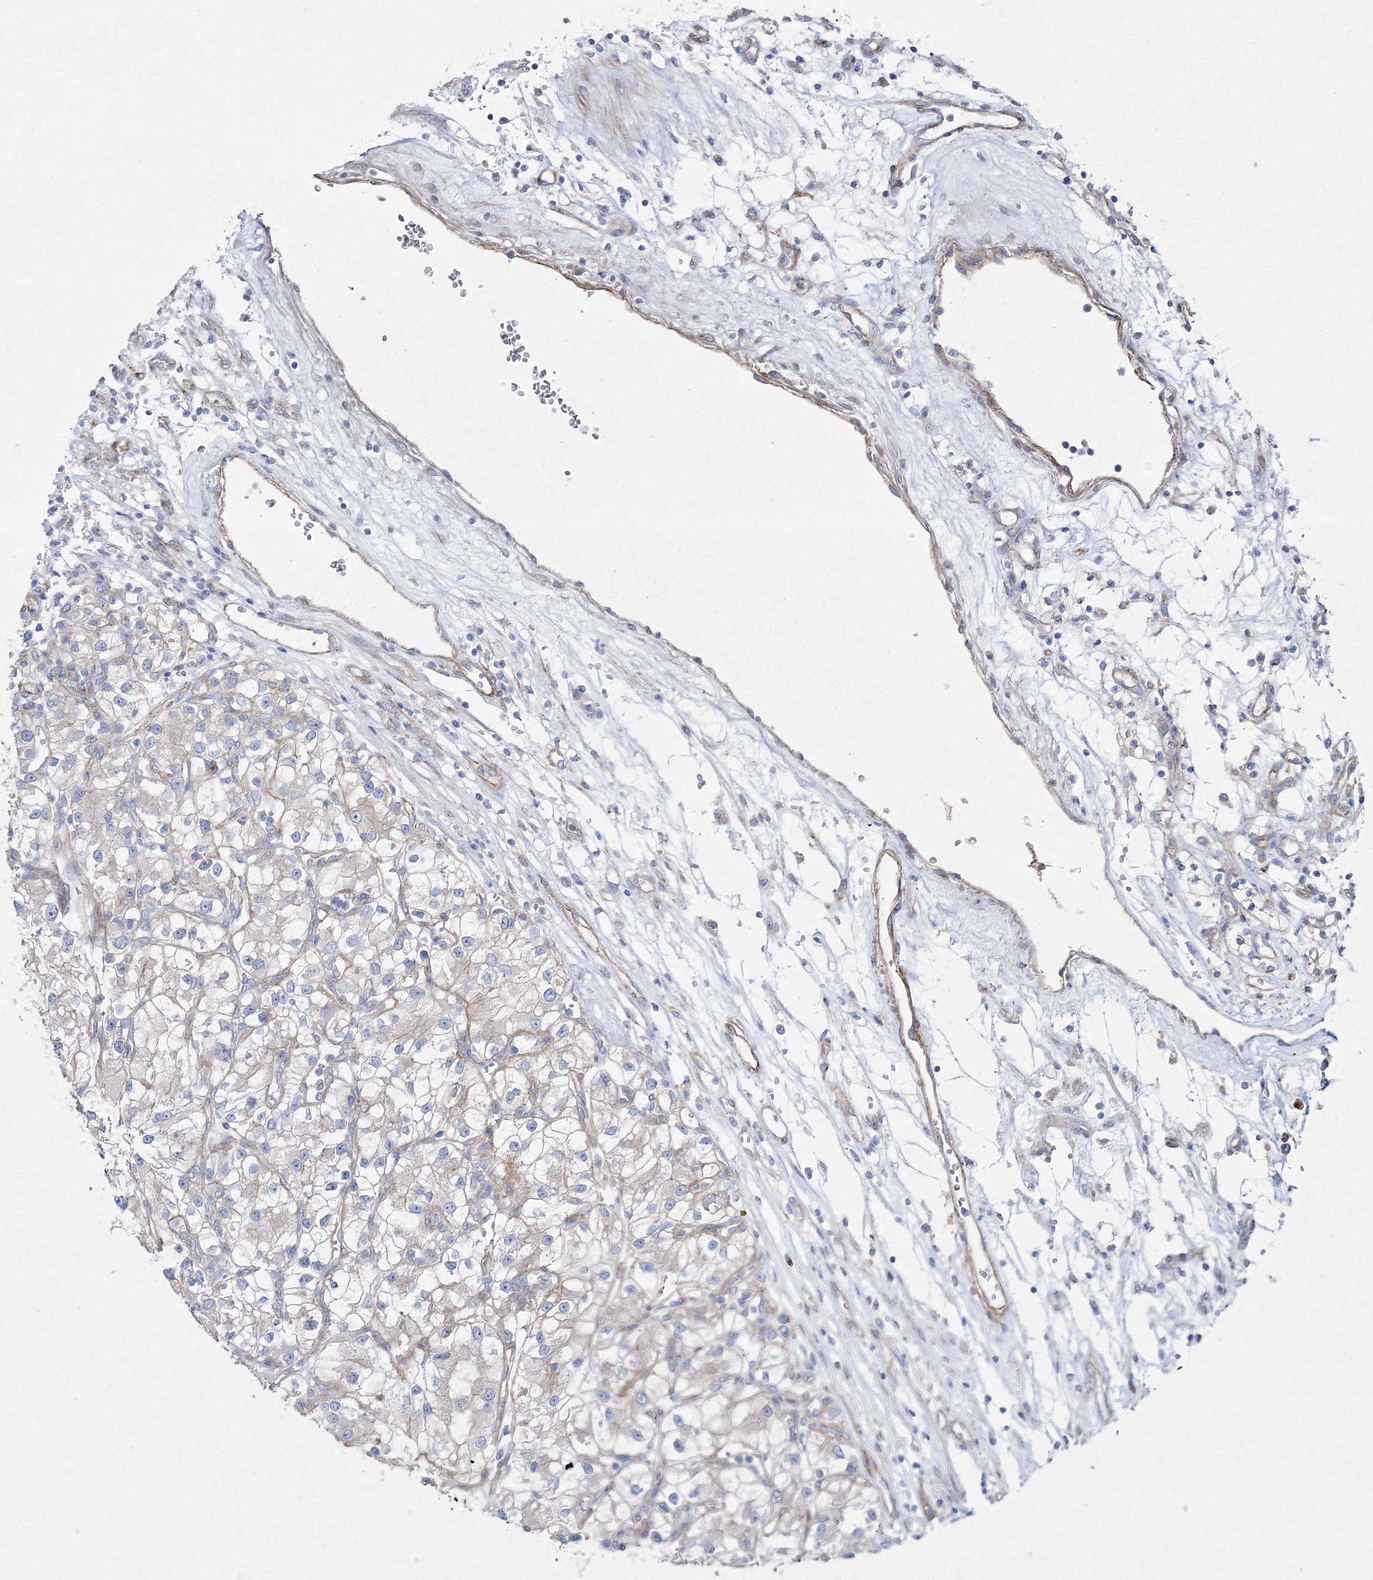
{"staining": {"intensity": "negative", "quantity": "none", "location": "none"}, "tissue": "renal cancer", "cell_type": "Tumor cells", "image_type": "cancer", "snomed": [{"axis": "morphology", "description": "Adenocarcinoma, NOS"}, {"axis": "topography", "description": "Kidney"}], "caption": "High magnification brightfield microscopy of renal cancer (adenocarcinoma) stained with DAB (brown) and counterstained with hematoxylin (blue): tumor cells show no significant positivity.", "gene": "NAA40", "patient": {"sex": "female", "age": 57}}